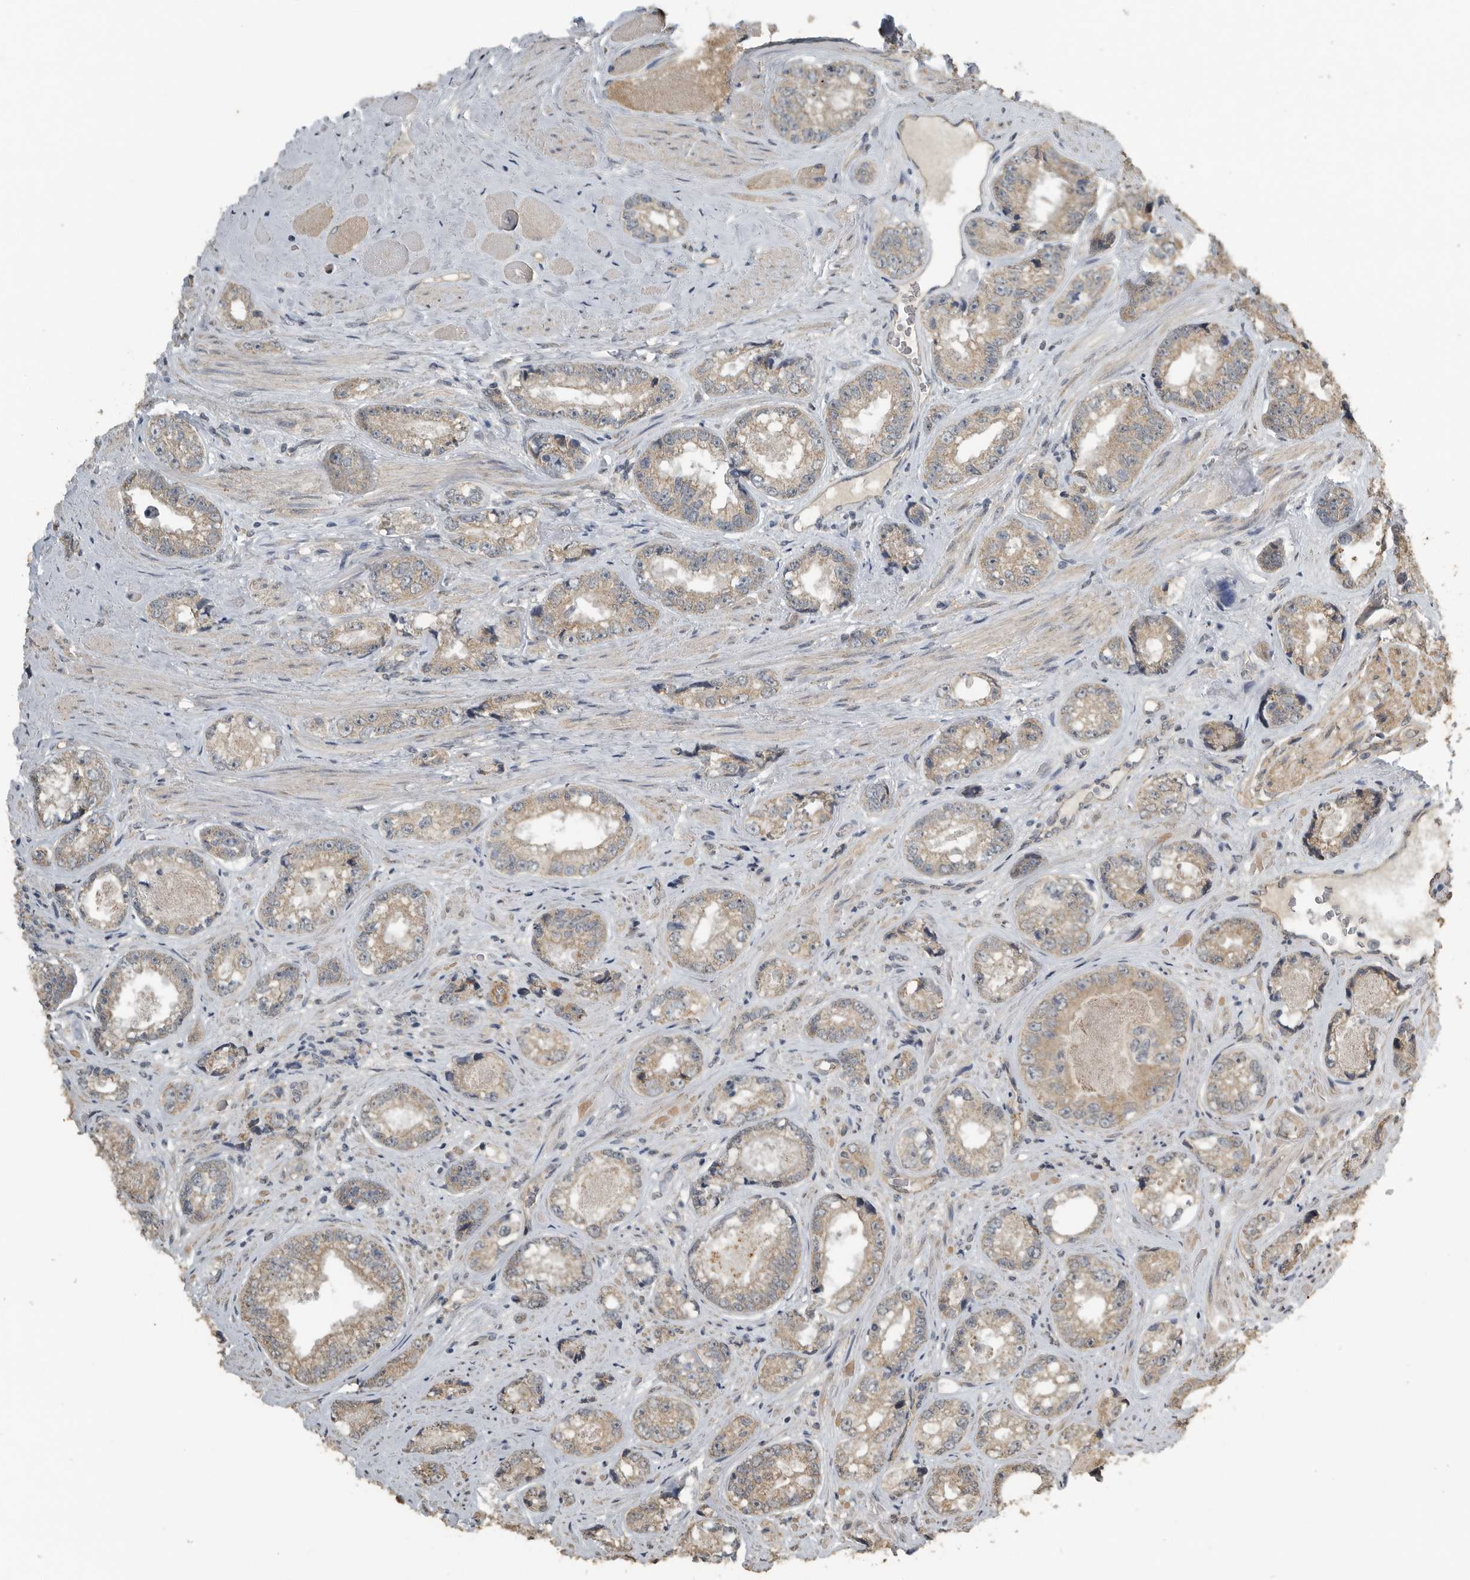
{"staining": {"intensity": "weak", "quantity": ">75%", "location": "cytoplasmic/membranous"}, "tissue": "prostate cancer", "cell_type": "Tumor cells", "image_type": "cancer", "snomed": [{"axis": "morphology", "description": "Adenocarcinoma, High grade"}, {"axis": "topography", "description": "Prostate"}], "caption": "Human prostate high-grade adenocarcinoma stained with a protein marker reveals weak staining in tumor cells.", "gene": "AFAP1", "patient": {"sex": "male", "age": 61}}